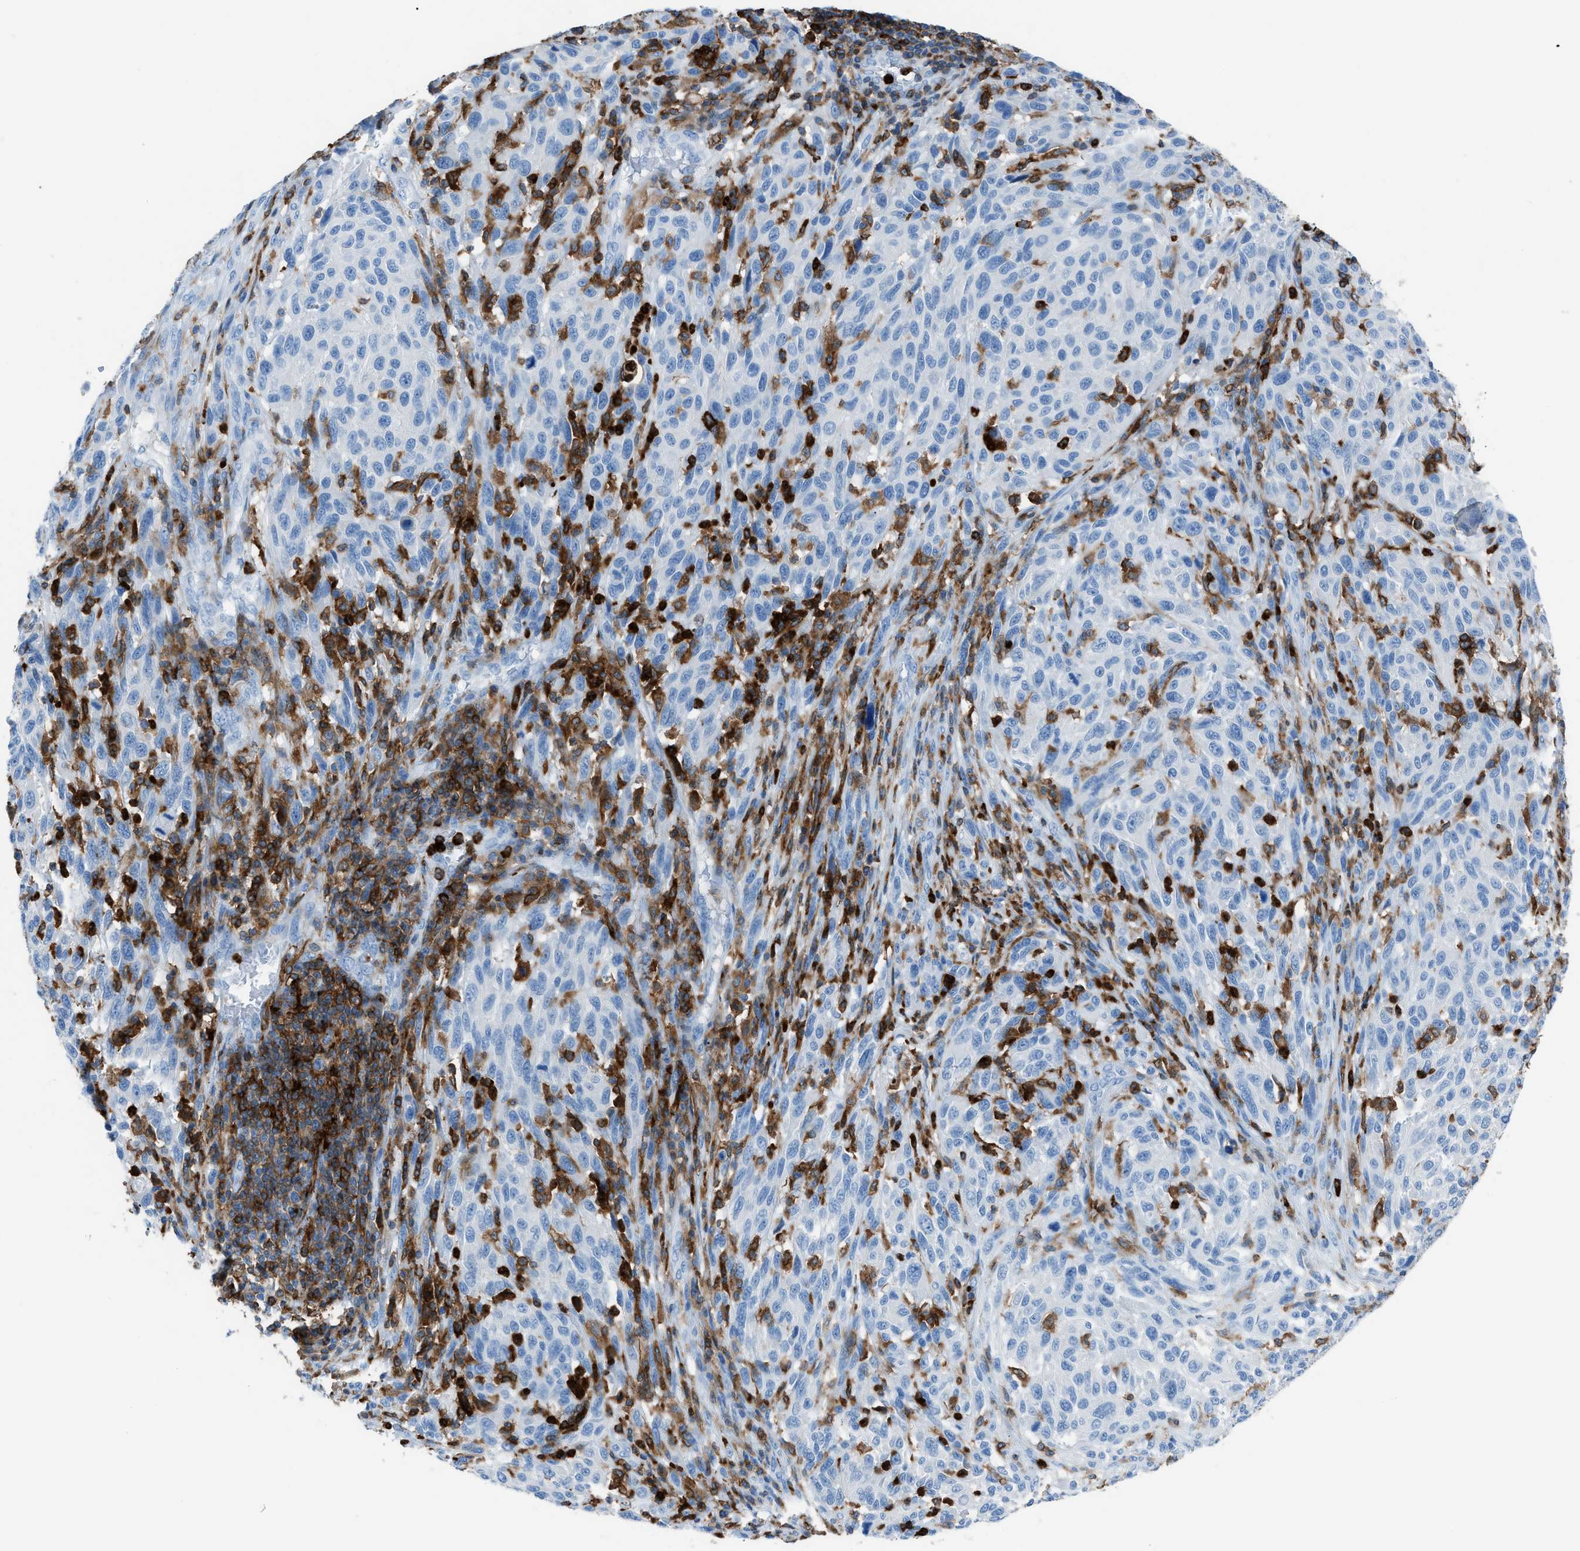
{"staining": {"intensity": "negative", "quantity": "none", "location": "none"}, "tissue": "melanoma", "cell_type": "Tumor cells", "image_type": "cancer", "snomed": [{"axis": "morphology", "description": "Malignant melanoma, Metastatic site"}, {"axis": "topography", "description": "Lymph node"}], "caption": "Tumor cells are negative for brown protein staining in malignant melanoma (metastatic site).", "gene": "ITGB2", "patient": {"sex": "male", "age": 61}}